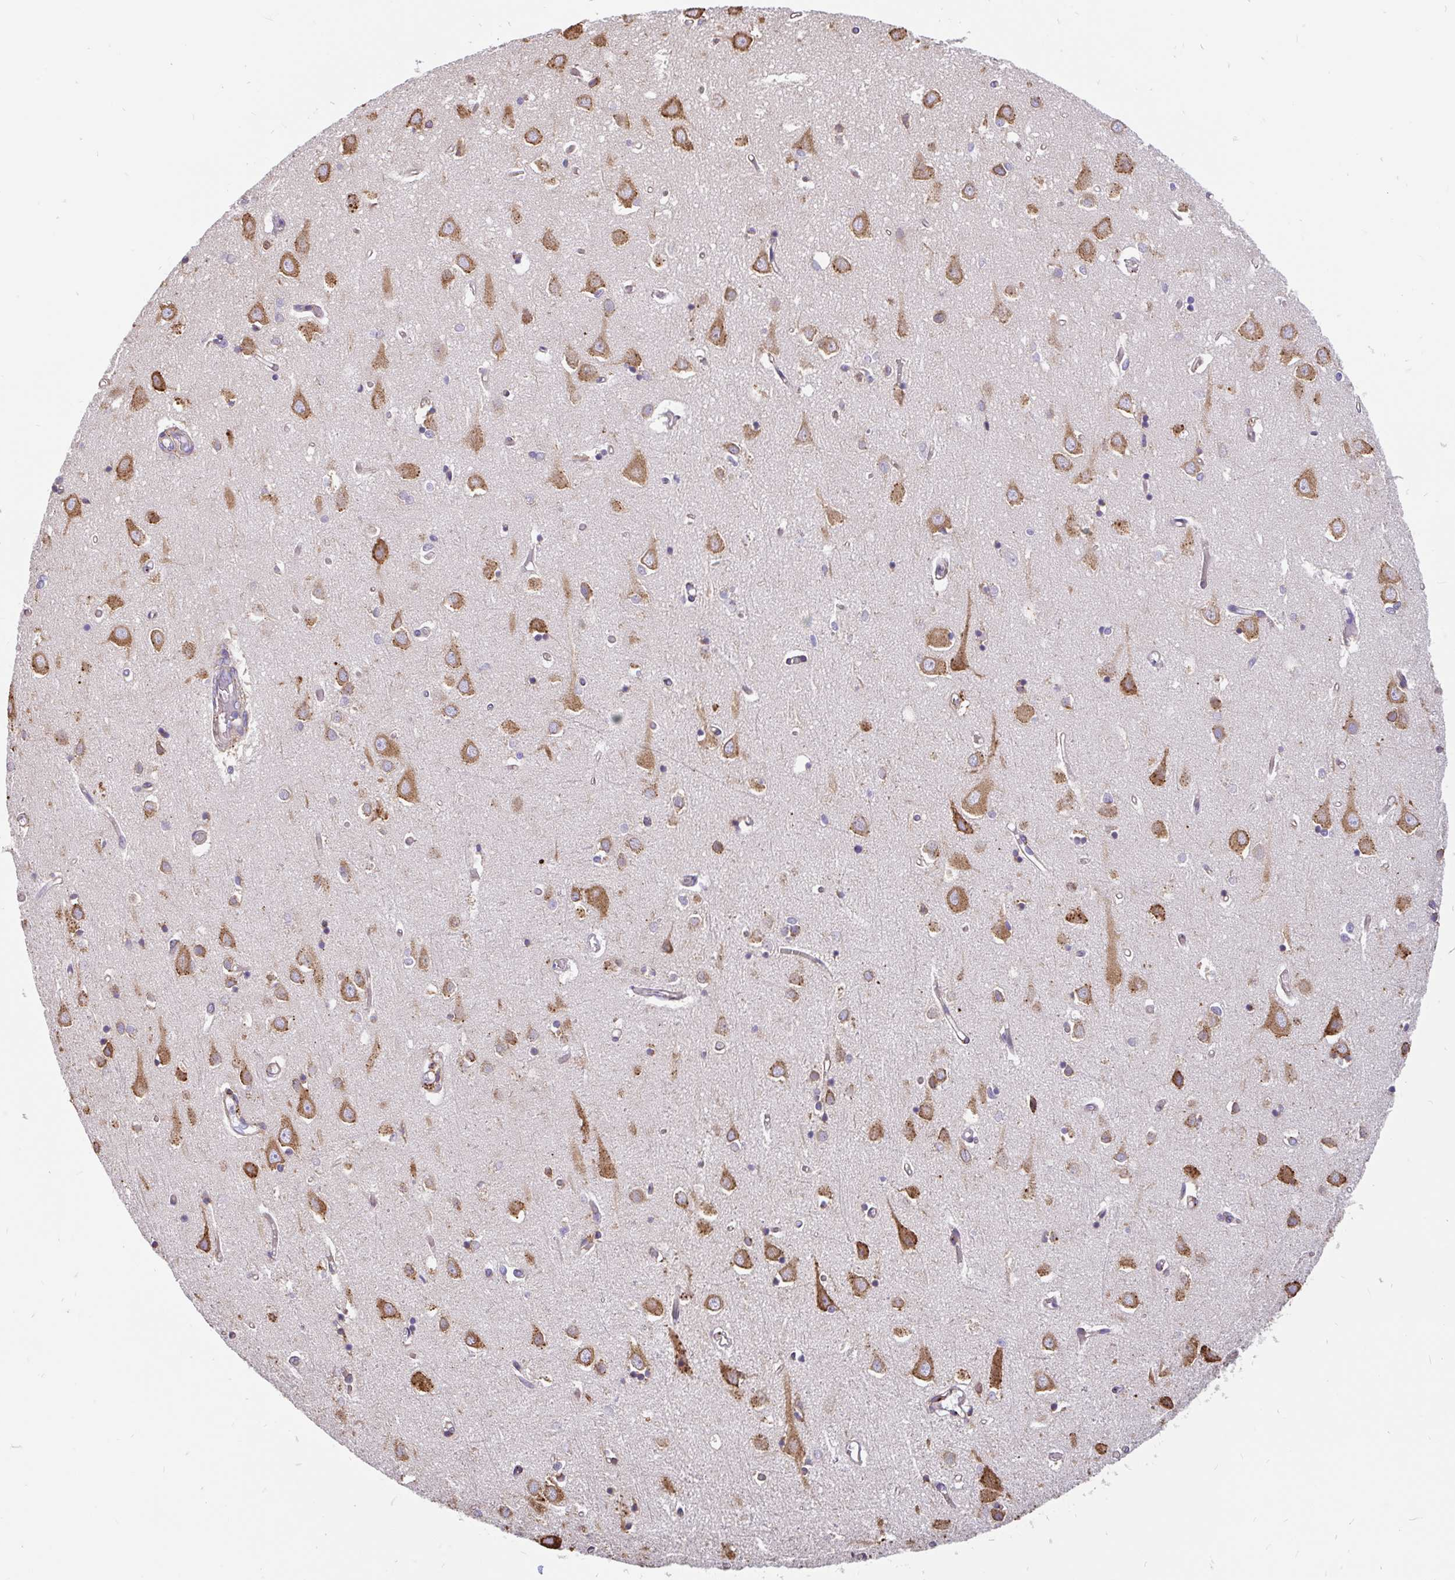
{"staining": {"intensity": "weak", "quantity": ">75%", "location": "cytoplasmic/membranous"}, "tissue": "cerebral cortex", "cell_type": "Endothelial cells", "image_type": "normal", "snomed": [{"axis": "morphology", "description": "Normal tissue, NOS"}, {"axis": "topography", "description": "Cerebral cortex"}], "caption": "Immunohistochemistry (IHC) micrograph of benign cerebral cortex: cerebral cortex stained using immunohistochemistry exhibits low levels of weak protein expression localized specifically in the cytoplasmic/membranous of endothelial cells, appearing as a cytoplasmic/membranous brown color.", "gene": "EML5", "patient": {"sex": "male", "age": 70}}